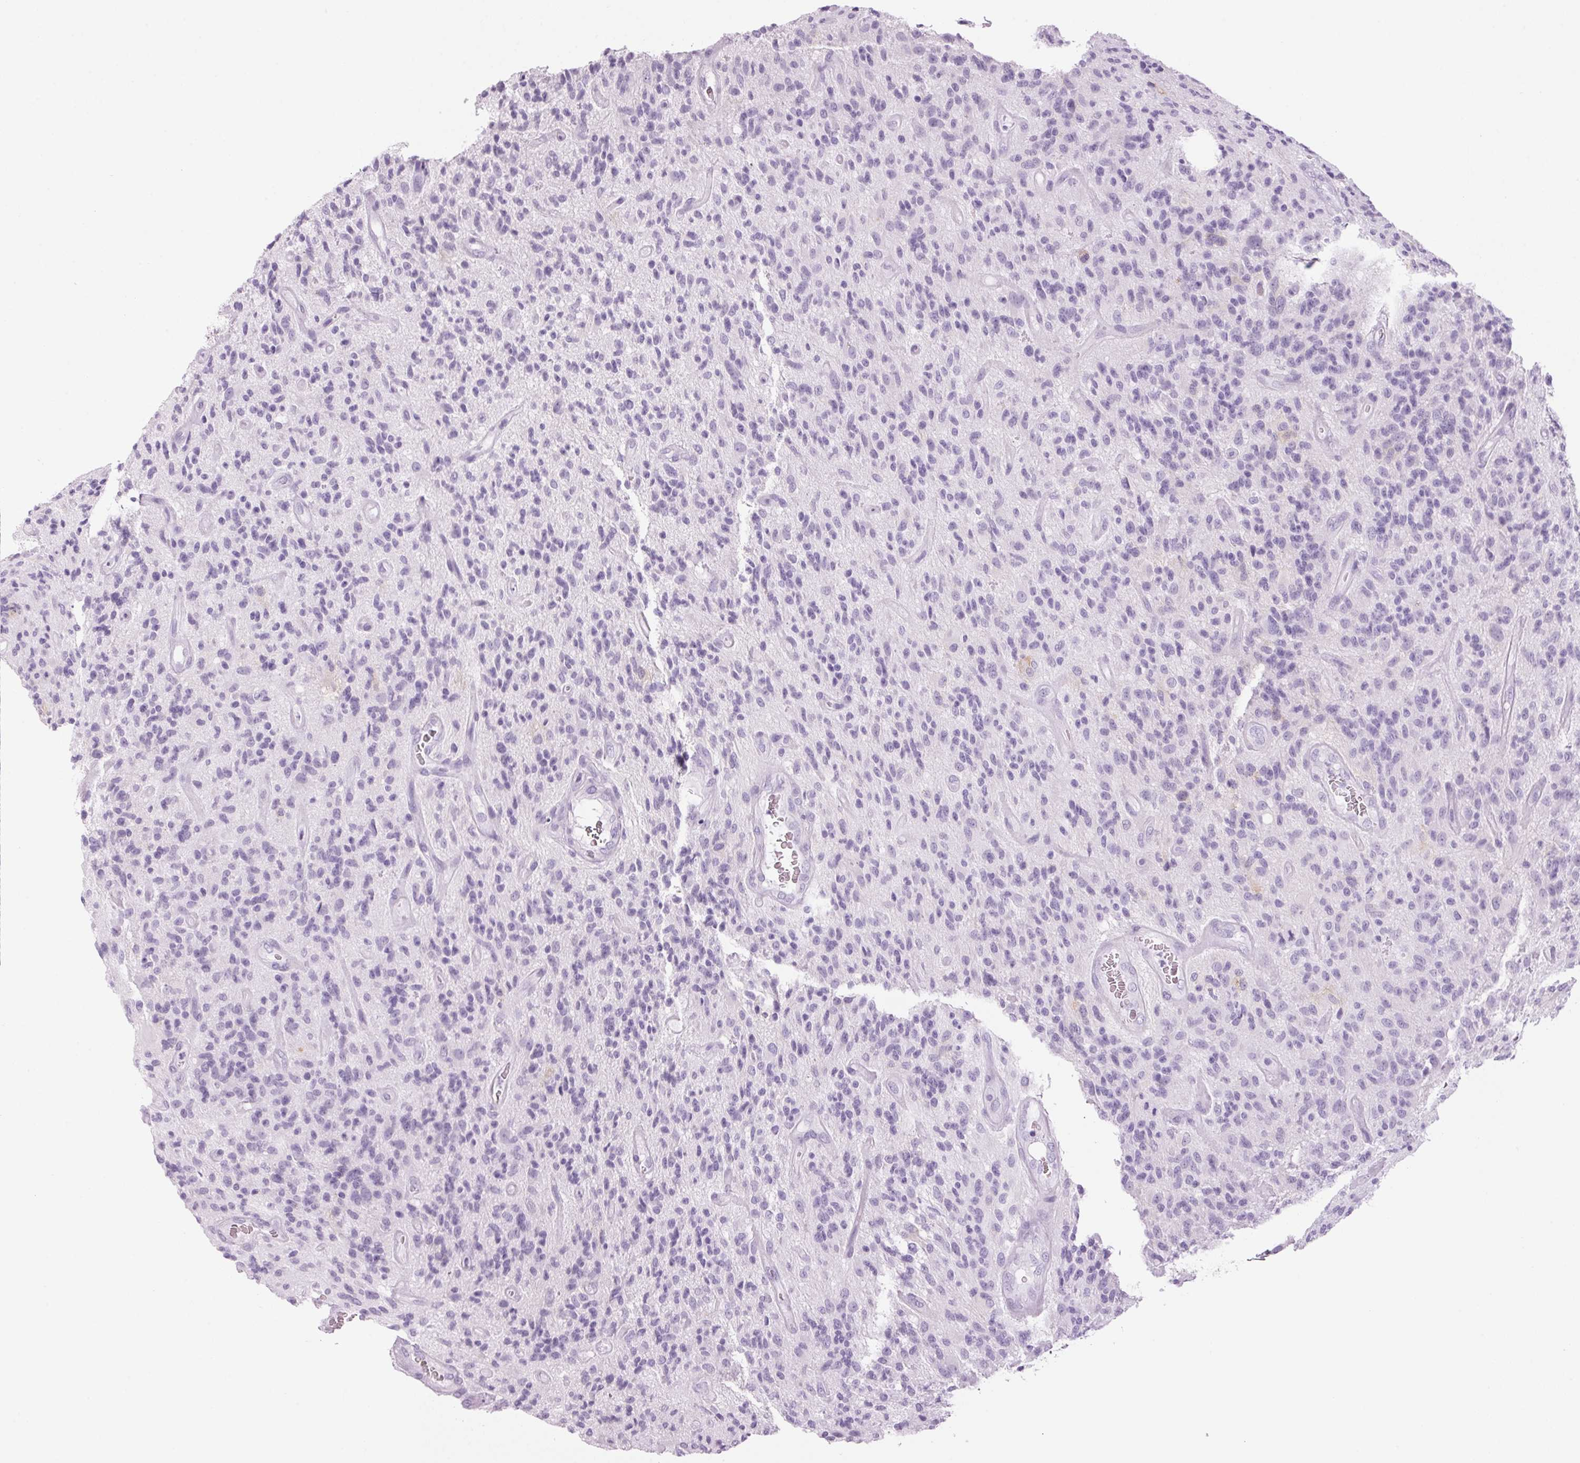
{"staining": {"intensity": "negative", "quantity": "none", "location": "none"}, "tissue": "glioma", "cell_type": "Tumor cells", "image_type": "cancer", "snomed": [{"axis": "morphology", "description": "Glioma, malignant, High grade"}, {"axis": "topography", "description": "Brain"}], "caption": "Immunohistochemical staining of glioma displays no significant positivity in tumor cells.", "gene": "PPP1R1A", "patient": {"sex": "male", "age": 76}}